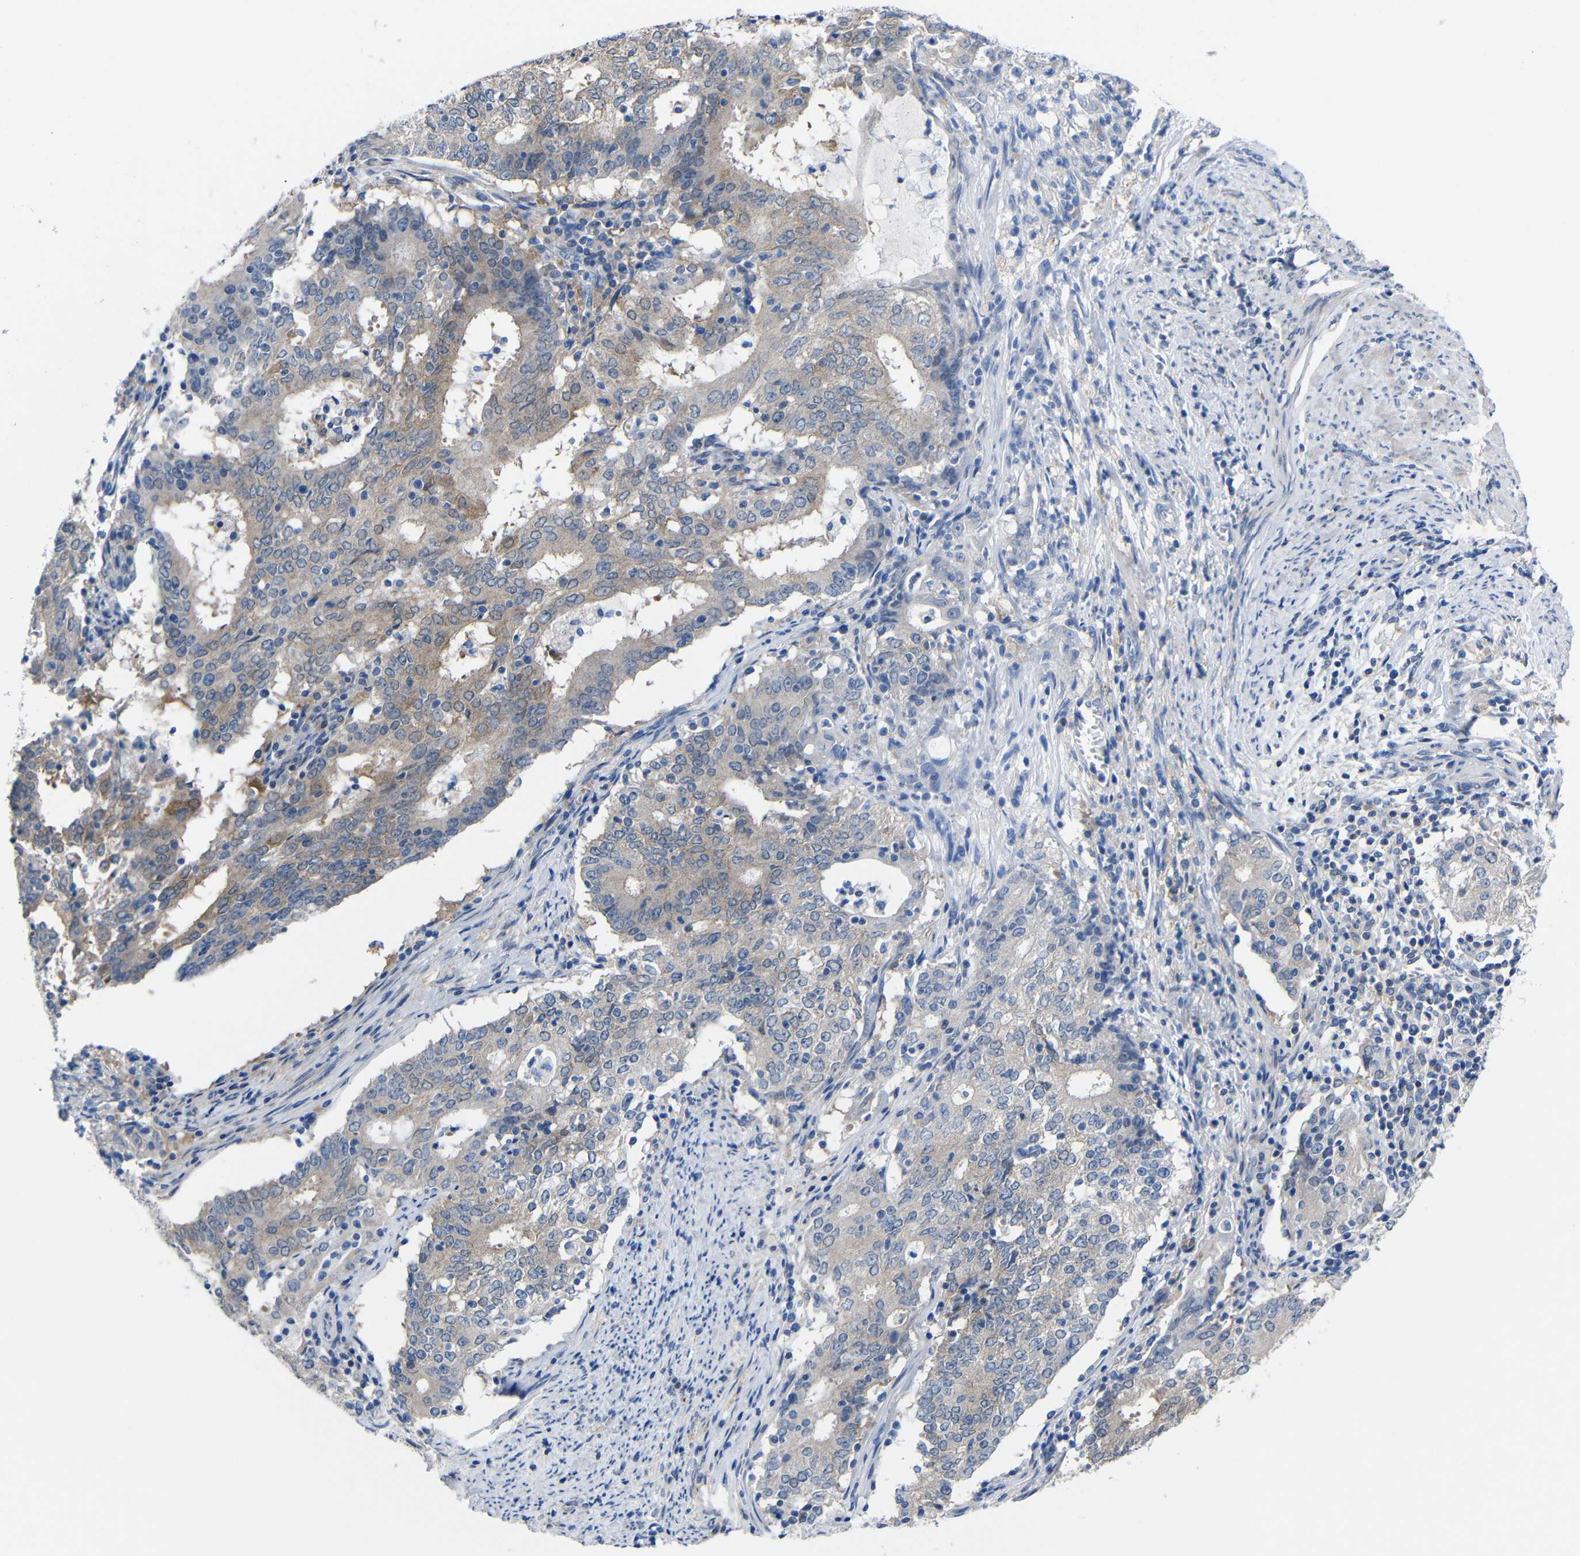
{"staining": {"intensity": "weak", "quantity": "25%-75%", "location": "cytoplasmic/membranous"}, "tissue": "cervical cancer", "cell_type": "Tumor cells", "image_type": "cancer", "snomed": [{"axis": "morphology", "description": "Adenocarcinoma, NOS"}, {"axis": "topography", "description": "Cervix"}], "caption": "Immunohistochemistry (DAB (3,3'-diaminobenzidine)) staining of human cervical adenocarcinoma reveals weak cytoplasmic/membranous protein staining in about 25%-75% of tumor cells.", "gene": "PEBP1", "patient": {"sex": "female", "age": 44}}